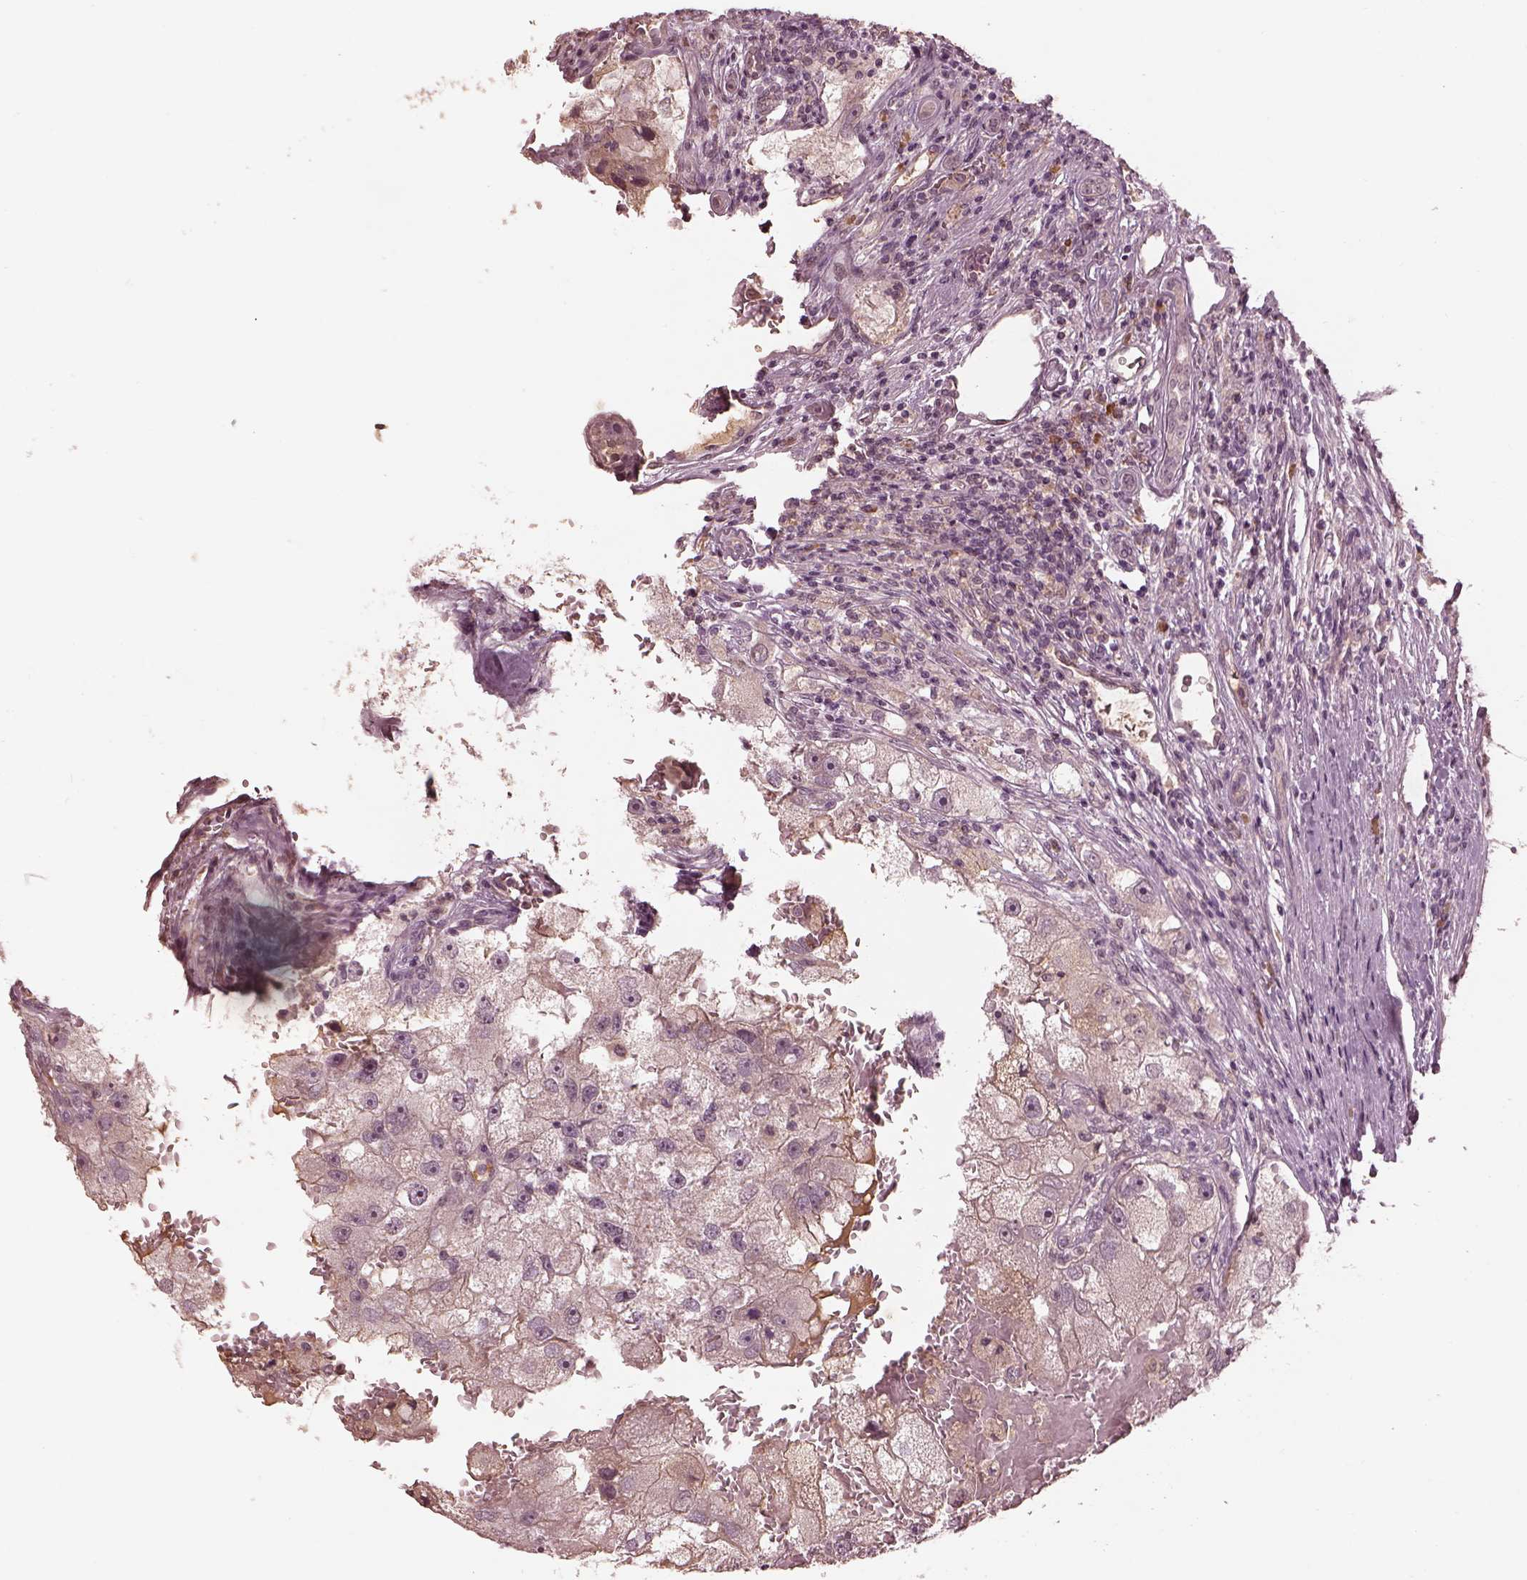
{"staining": {"intensity": "negative", "quantity": "none", "location": "none"}, "tissue": "renal cancer", "cell_type": "Tumor cells", "image_type": "cancer", "snomed": [{"axis": "morphology", "description": "Adenocarcinoma, NOS"}, {"axis": "topography", "description": "Kidney"}], "caption": "Human renal cancer (adenocarcinoma) stained for a protein using immunohistochemistry reveals no staining in tumor cells.", "gene": "CALR3", "patient": {"sex": "male", "age": 63}}